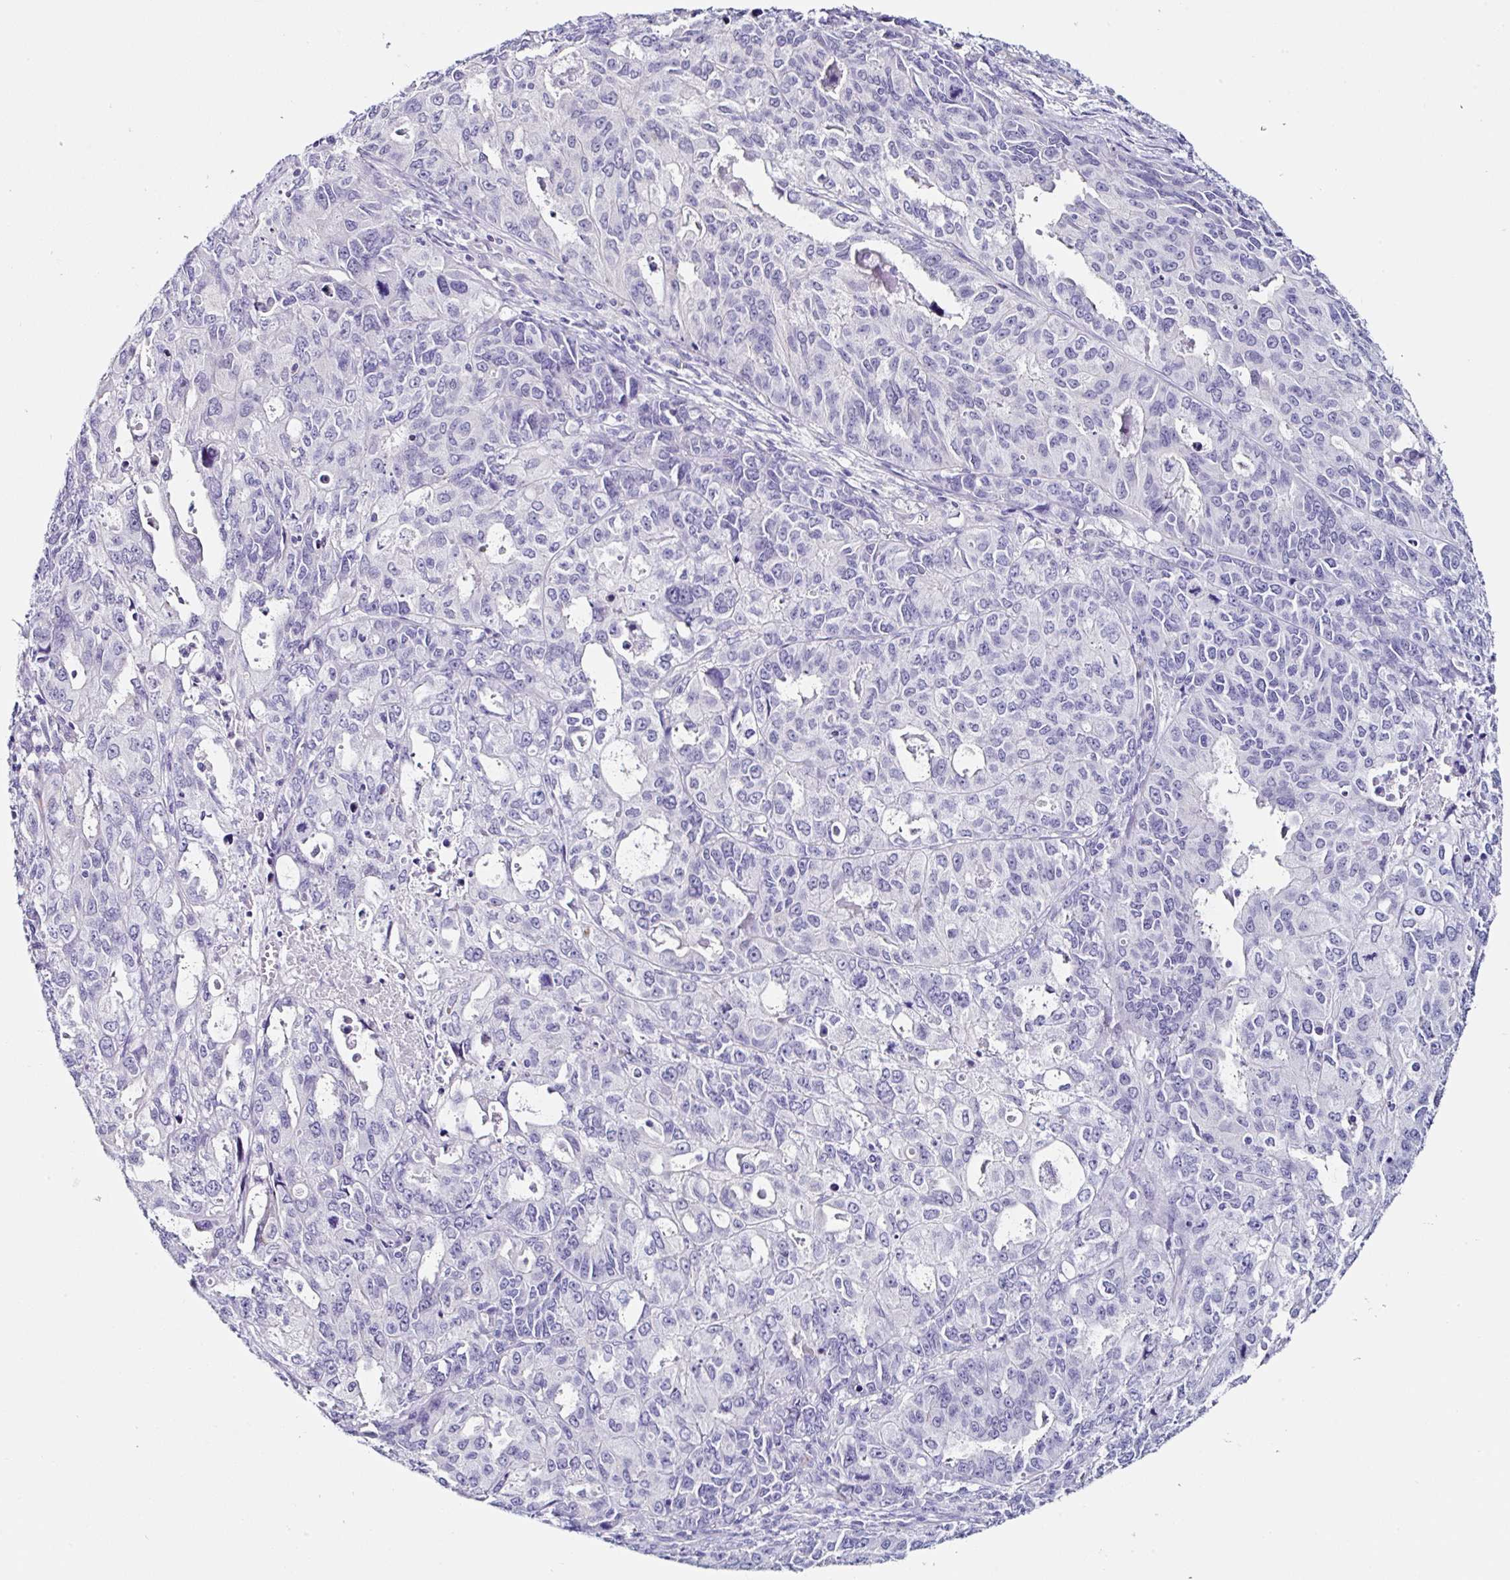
{"staining": {"intensity": "negative", "quantity": "none", "location": "none"}, "tissue": "endometrial cancer", "cell_type": "Tumor cells", "image_type": "cancer", "snomed": [{"axis": "morphology", "description": "Adenocarcinoma, NOS"}, {"axis": "topography", "description": "Uterus"}], "caption": "Immunohistochemical staining of endometrial cancer reveals no significant staining in tumor cells.", "gene": "TMPRSS11E", "patient": {"sex": "female", "age": 79}}